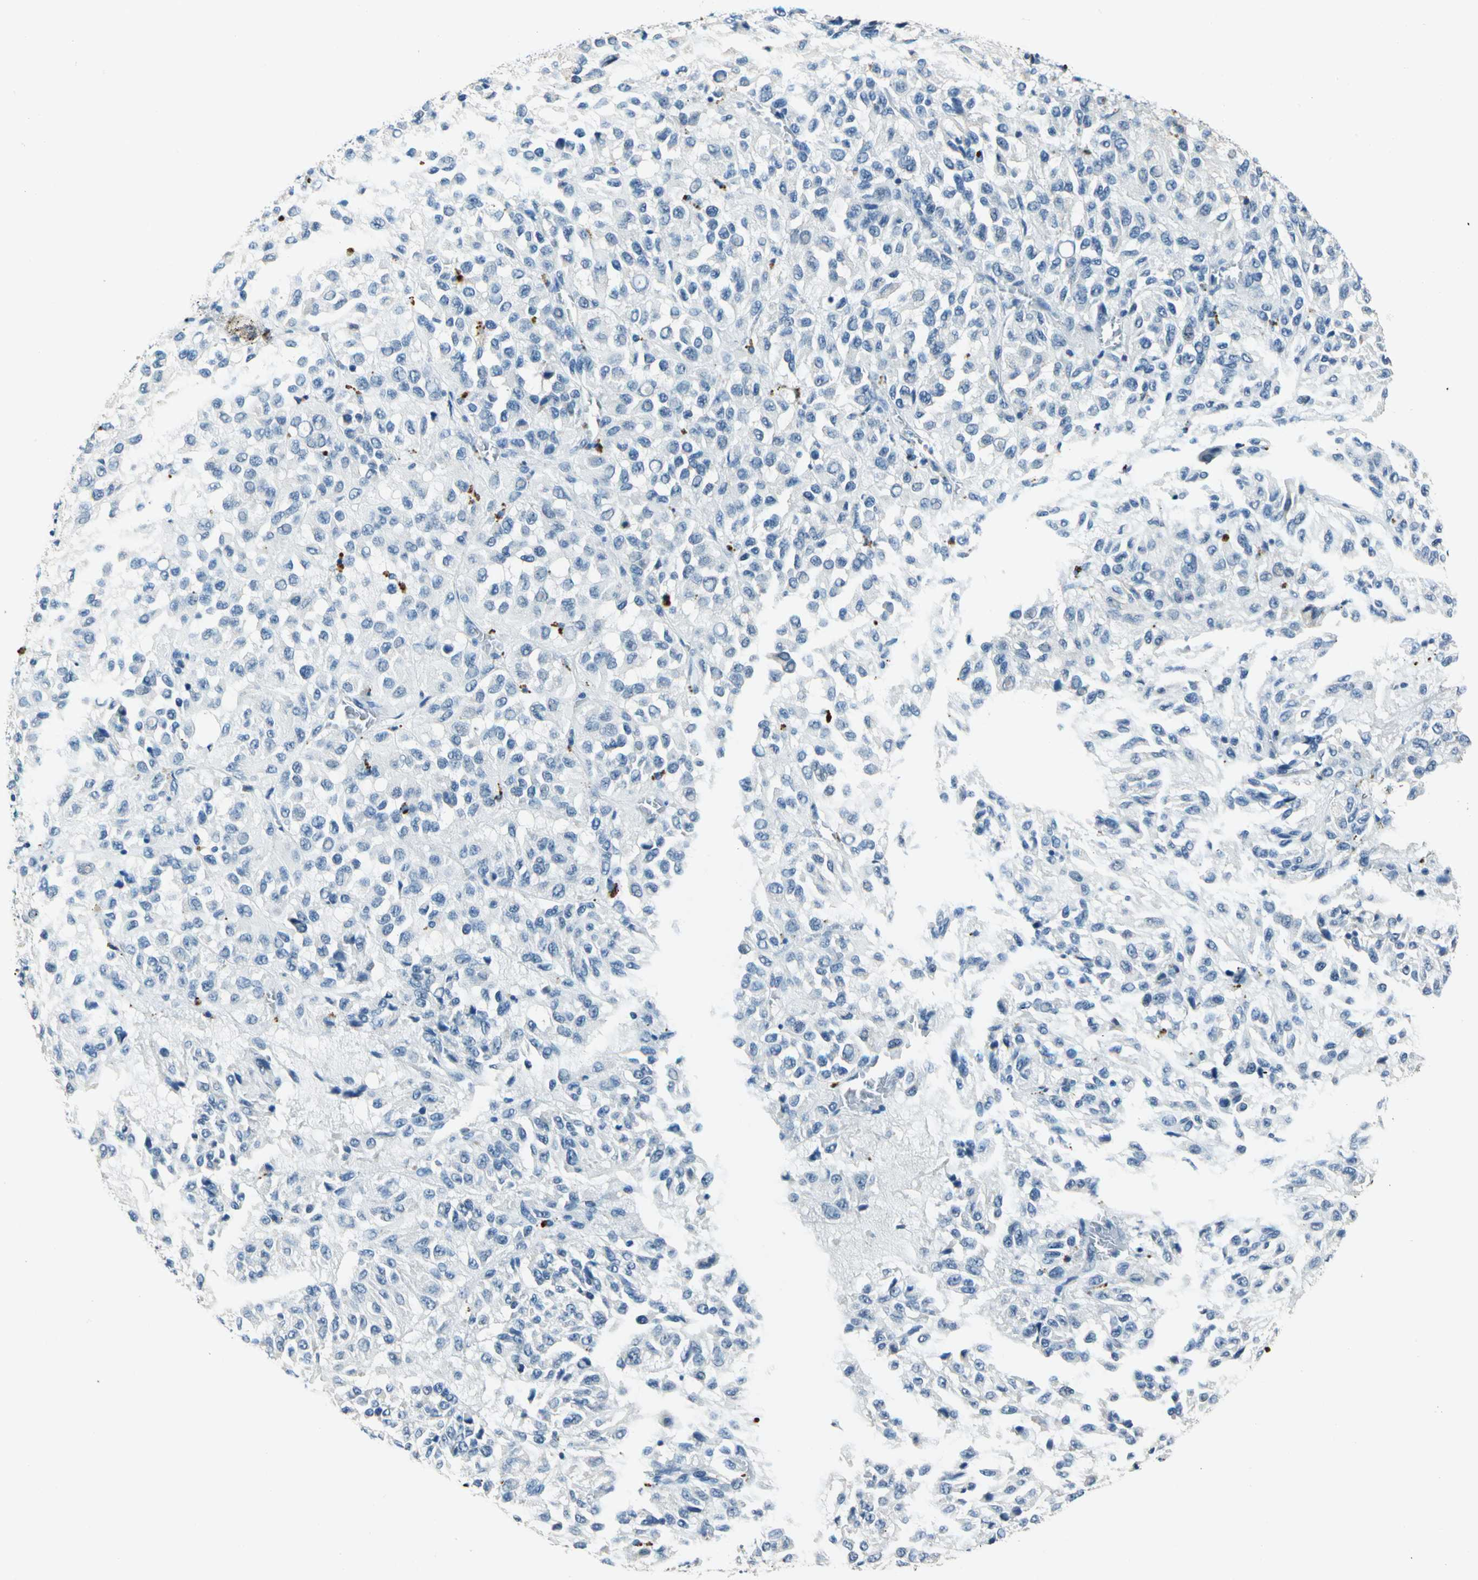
{"staining": {"intensity": "negative", "quantity": "none", "location": "none"}, "tissue": "melanoma", "cell_type": "Tumor cells", "image_type": "cancer", "snomed": [{"axis": "morphology", "description": "Malignant melanoma, Metastatic site"}, {"axis": "topography", "description": "Lung"}], "caption": "DAB immunohistochemical staining of melanoma displays no significant expression in tumor cells. The staining is performed using DAB brown chromogen with nuclei counter-stained in using hematoxylin.", "gene": "RAD17", "patient": {"sex": "male", "age": 64}}